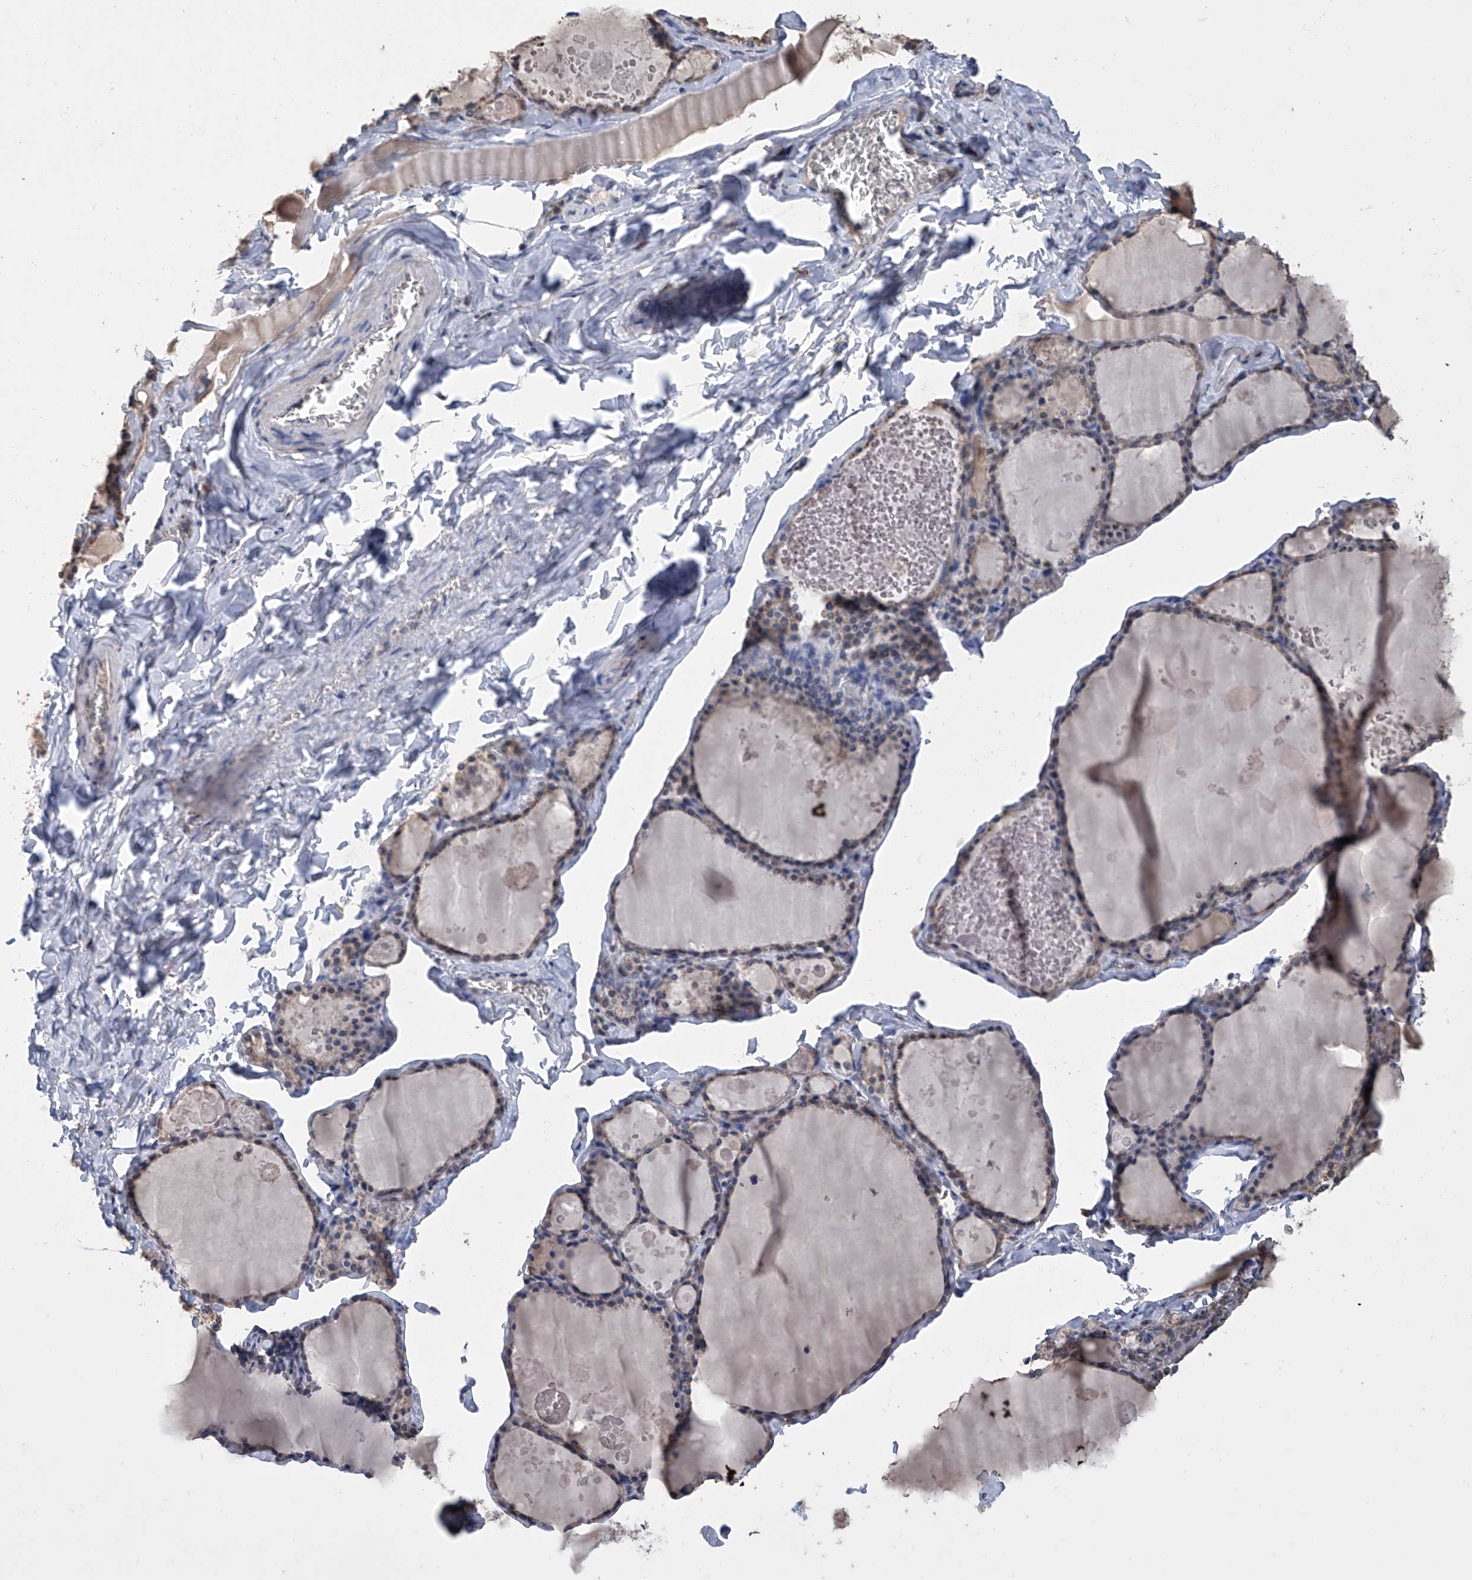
{"staining": {"intensity": "weak", "quantity": "<25%", "location": "cytoplasmic/membranous"}, "tissue": "thyroid gland", "cell_type": "Glandular cells", "image_type": "normal", "snomed": [{"axis": "morphology", "description": "Normal tissue, NOS"}, {"axis": "topography", "description": "Thyroid gland"}], "caption": "High power microscopy image of an IHC histopathology image of benign thyroid gland, revealing no significant staining in glandular cells.", "gene": "GPT", "patient": {"sex": "male", "age": 56}}